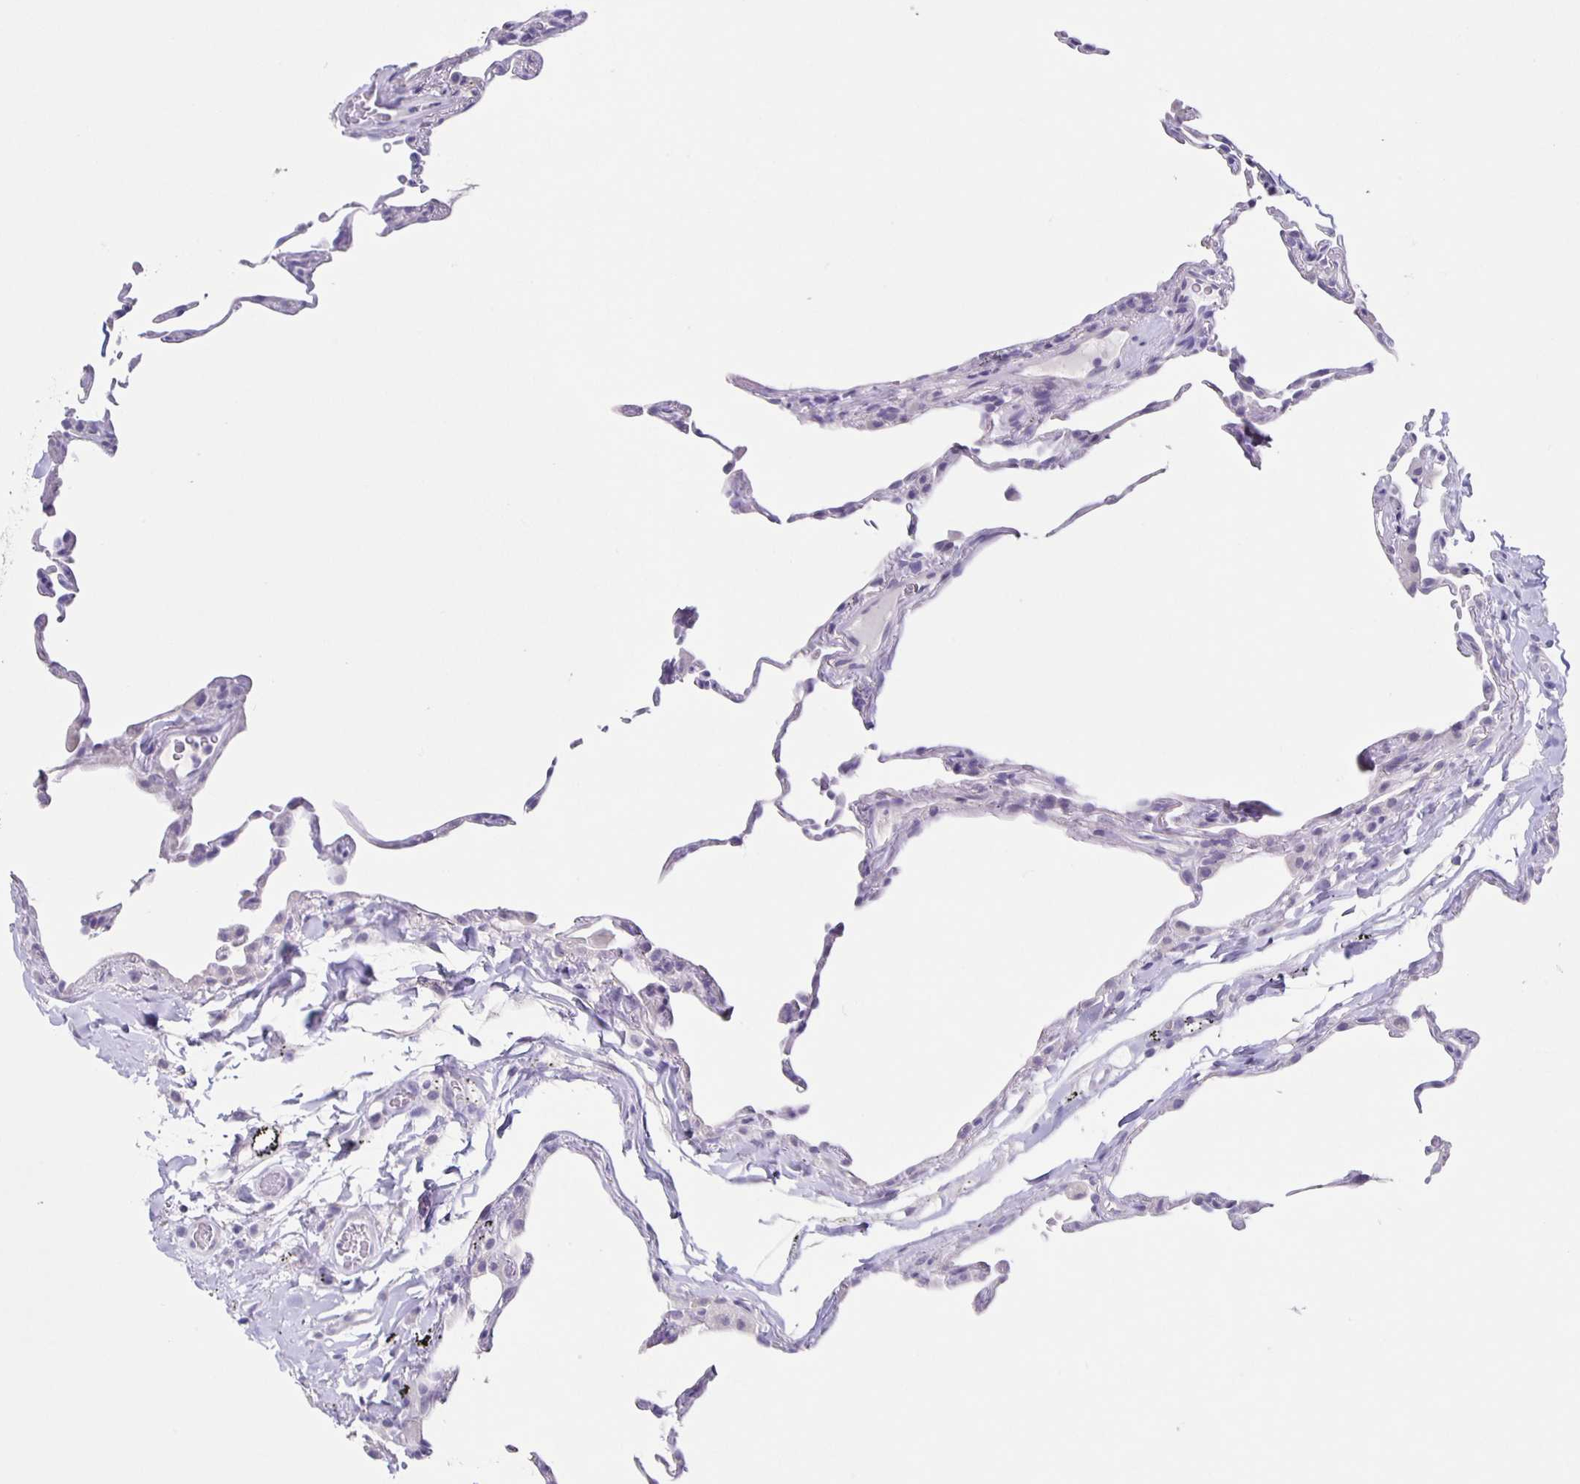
{"staining": {"intensity": "negative", "quantity": "none", "location": "none"}, "tissue": "lung", "cell_type": "Alveolar cells", "image_type": "normal", "snomed": [{"axis": "morphology", "description": "Normal tissue, NOS"}, {"axis": "topography", "description": "Lung"}], "caption": "Immunohistochemistry of normal lung exhibits no positivity in alveolar cells.", "gene": "CARNS1", "patient": {"sex": "female", "age": 57}}